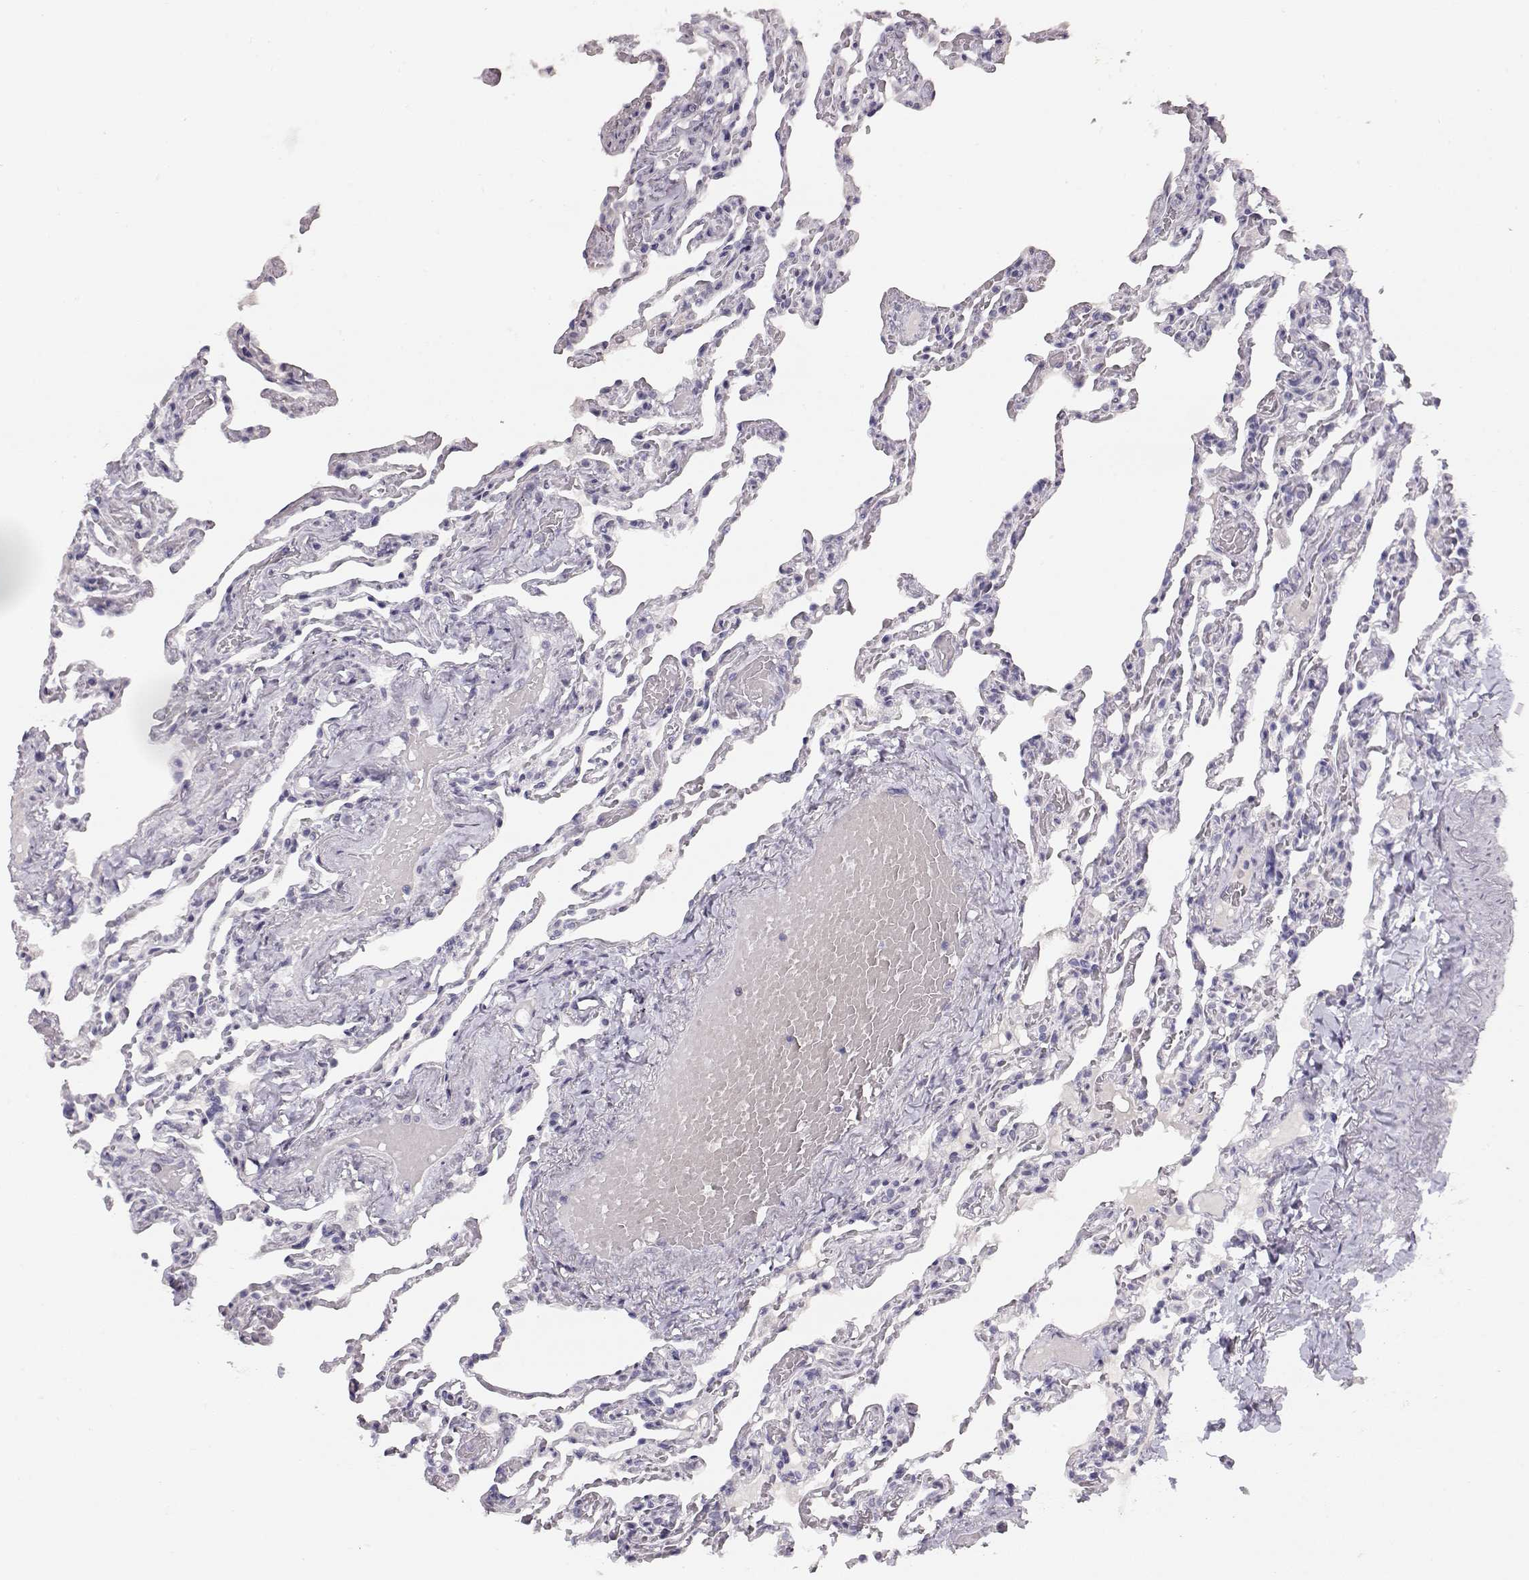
{"staining": {"intensity": "negative", "quantity": "none", "location": "none"}, "tissue": "lung", "cell_type": "Alveolar cells", "image_type": "normal", "snomed": [{"axis": "morphology", "description": "Normal tissue, NOS"}, {"axis": "topography", "description": "Lung"}], "caption": "Immunohistochemistry of normal lung demonstrates no staining in alveolar cells. (DAB (3,3'-diaminobenzidine) immunohistochemistry (IHC) visualized using brightfield microscopy, high magnification).", "gene": "TPH2", "patient": {"sex": "female", "age": 43}}